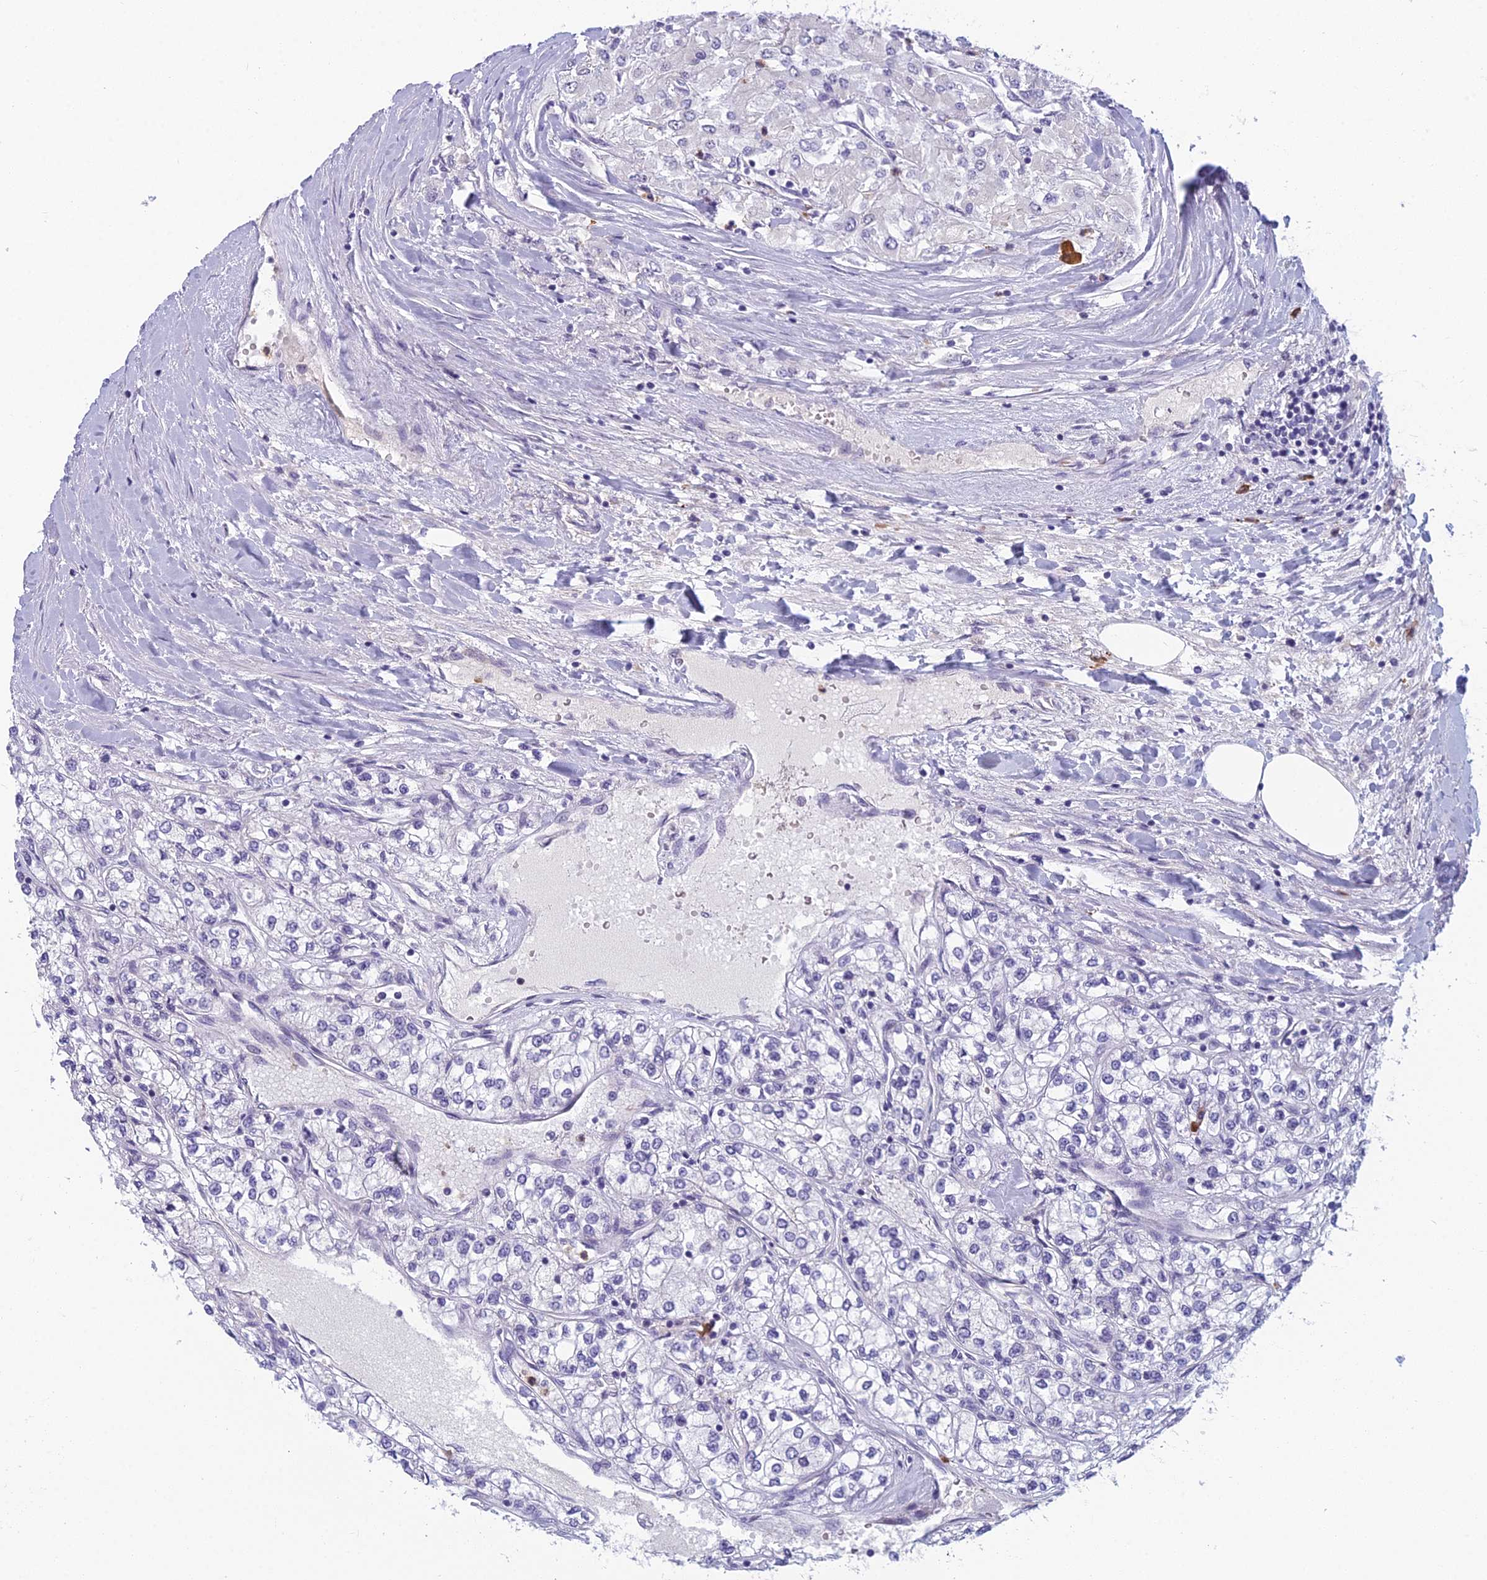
{"staining": {"intensity": "negative", "quantity": "none", "location": "none"}, "tissue": "renal cancer", "cell_type": "Tumor cells", "image_type": "cancer", "snomed": [{"axis": "morphology", "description": "Adenocarcinoma, NOS"}, {"axis": "topography", "description": "Kidney"}], "caption": "Immunohistochemistry (IHC) of renal cancer (adenocarcinoma) reveals no staining in tumor cells. Brightfield microscopy of immunohistochemistry (IHC) stained with DAB (3,3'-diaminobenzidine) (brown) and hematoxylin (blue), captured at high magnification.", "gene": "NOC2L", "patient": {"sex": "male", "age": 80}}